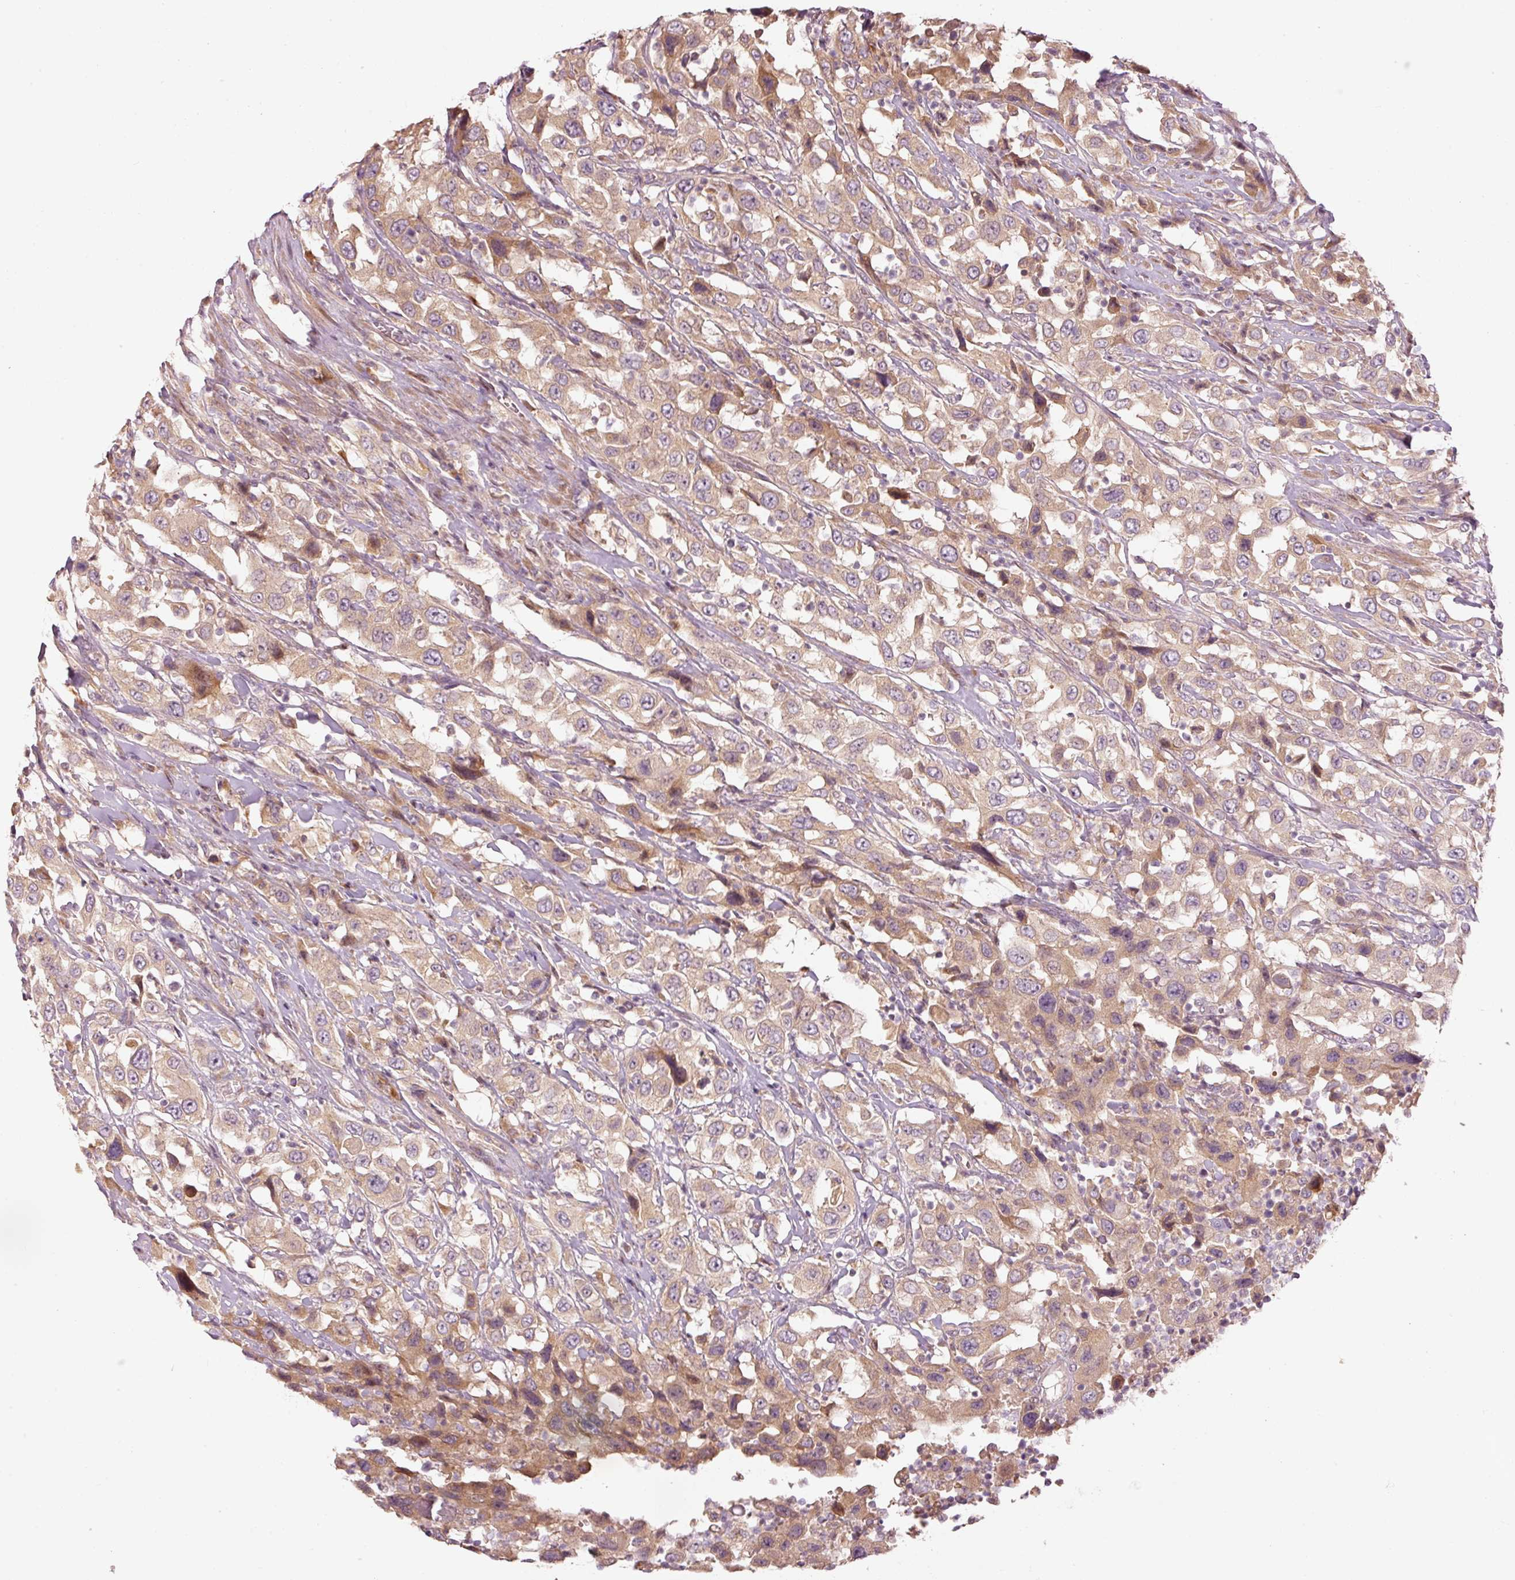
{"staining": {"intensity": "weak", "quantity": "25%-75%", "location": "cytoplasmic/membranous"}, "tissue": "urothelial cancer", "cell_type": "Tumor cells", "image_type": "cancer", "snomed": [{"axis": "morphology", "description": "Urothelial carcinoma, High grade"}, {"axis": "topography", "description": "Urinary bladder"}], "caption": "Immunohistochemistry image of neoplastic tissue: urothelial cancer stained using immunohistochemistry (IHC) displays low levels of weak protein expression localized specifically in the cytoplasmic/membranous of tumor cells, appearing as a cytoplasmic/membranous brown color.", "gene": "MAP10", "patient": {"sex": "male", "age": 61}}